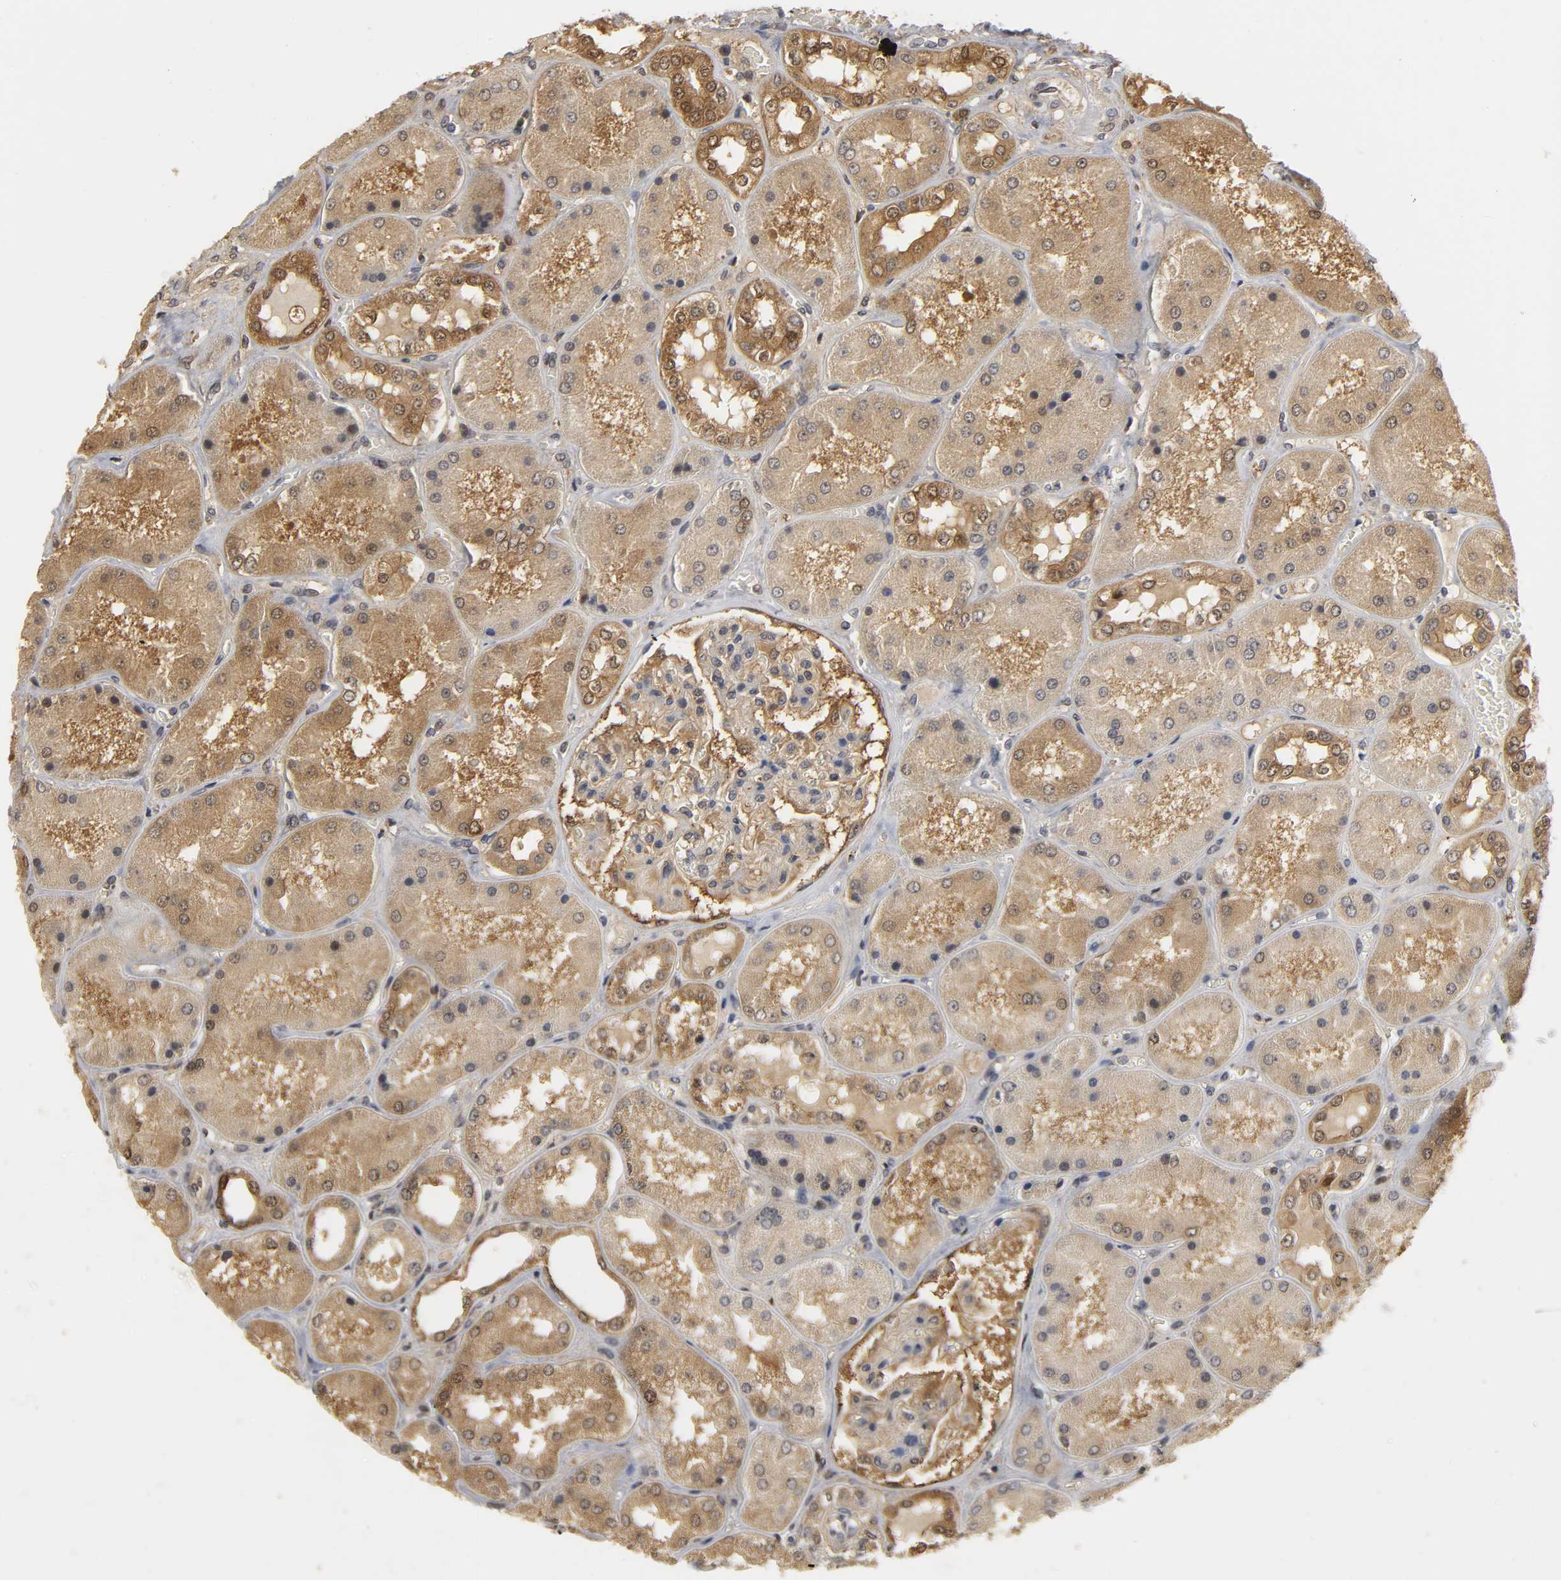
{"staining": {"intensity": "moderate", "quantity": "25%-75%", "location": "cytoplasmic/membranous"}, "tissue": "kidney", "cell_type": "Cells in glomeruli", "image_type": "normal", "snomed": [{"axis": "morphology", "description": "Normal tissue, NOS"}, {"axis": "topography", "description": "Kidney"}], "caption": "High-power microscopy captured an IHC histopathology image of unremarkable kidney, revealing moderate cytoplasmic/membranous staining in approximately 25%-75% of cells in glomeruli.", "gene": "PARK7", "patient": {"sex": "female", "age": 56}}